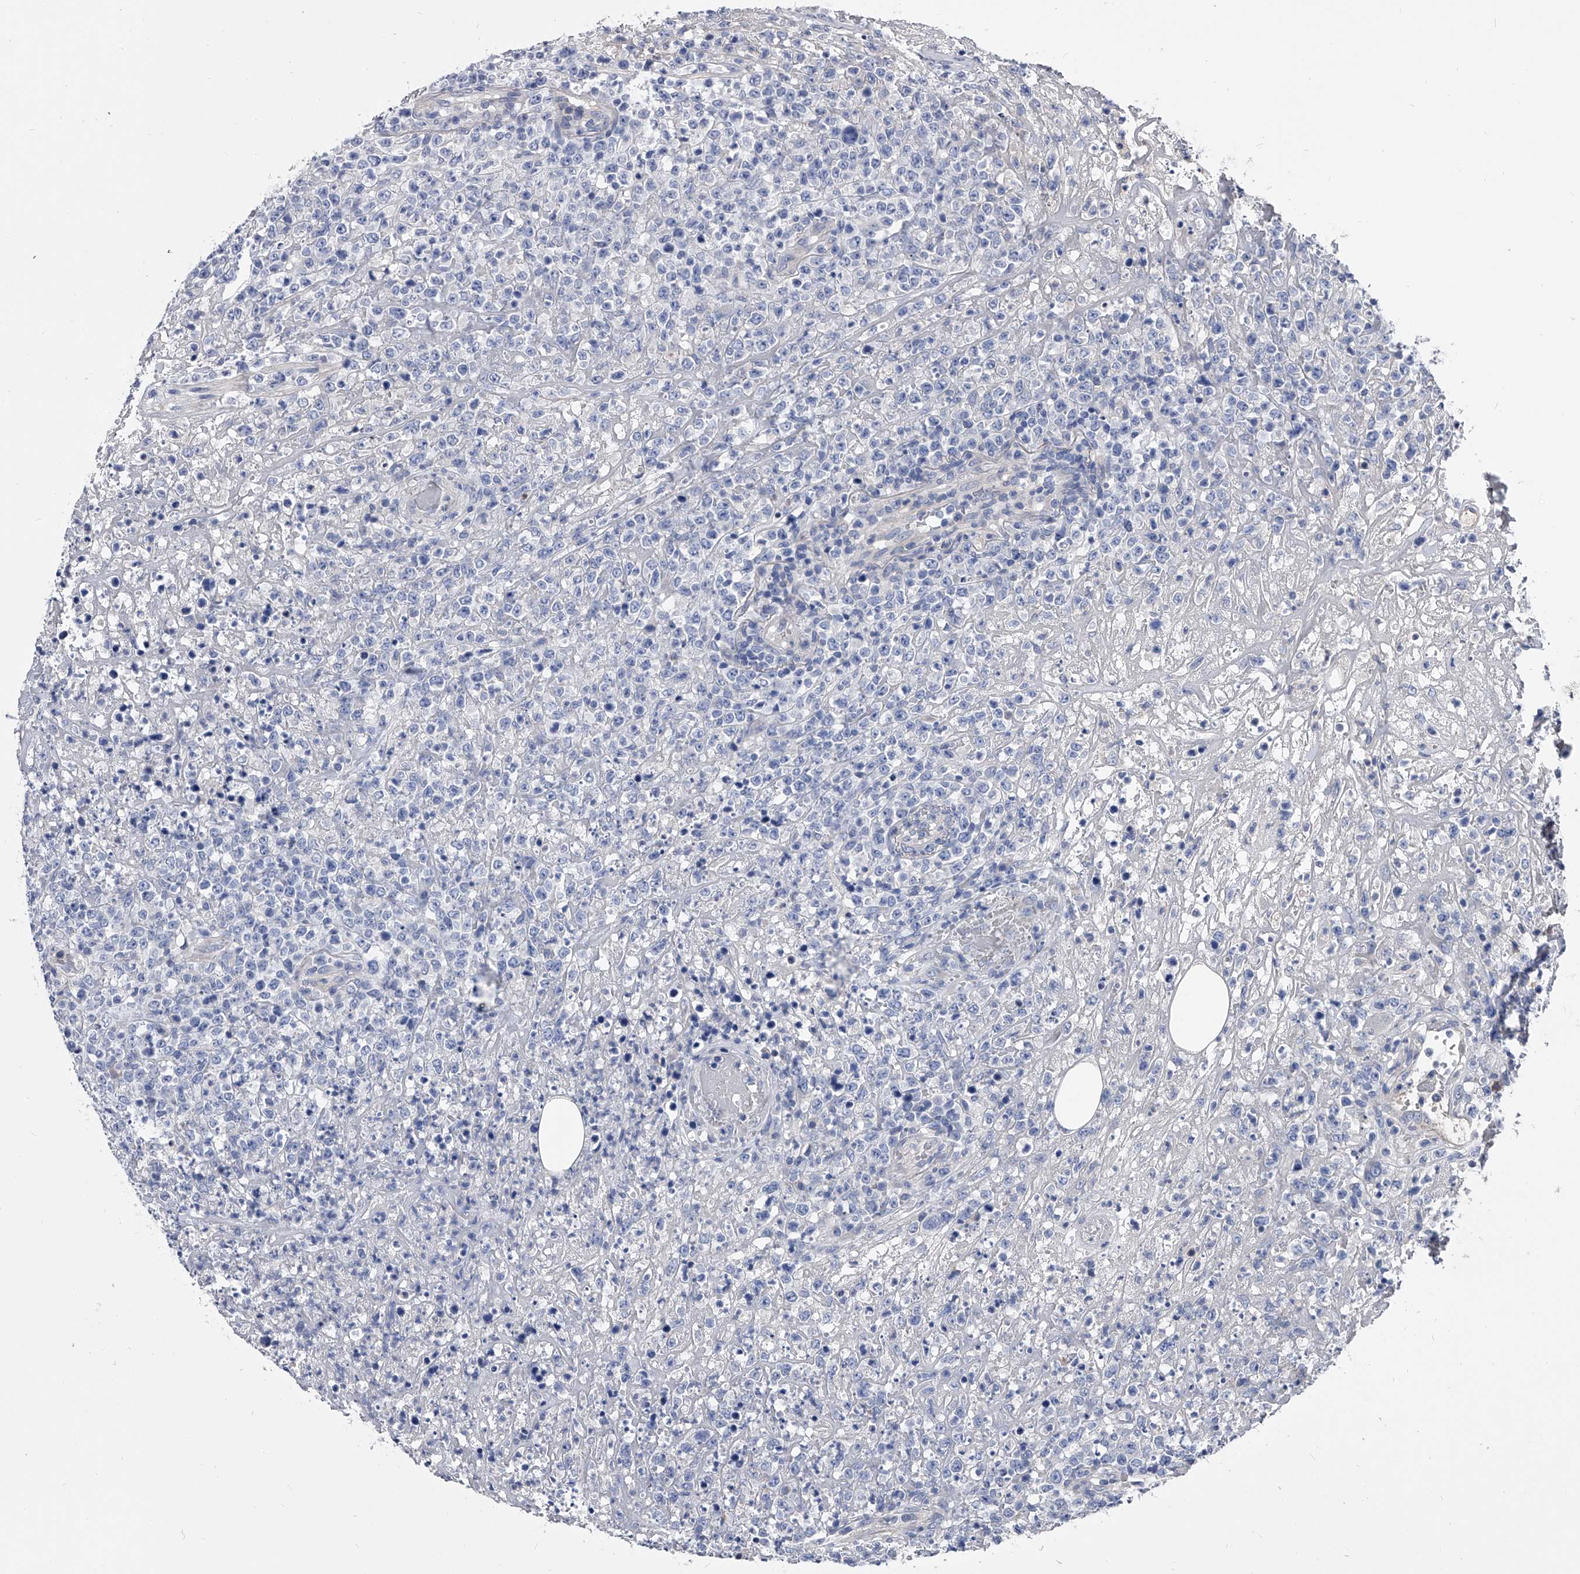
{"staining": {"intensity": "negative", "quantity": "none", "location": "none"}, "tissue": "lymphoma", "cell_type": "Tumor cells", "image_type": "cancer", "snomed": [{"axis": "morphology", "description": "Malignant lymphoma, non-Hodgkin's type, High grade"}, {"axis": "topography", "description": "Colon"}], "caption": "A photomicrograph of human malignant lymphoma, non-Hodgkin's type (high-grade) is negative for staining in tumor cells.", "gene": "EFCAB7", "patient": {"sex": "female", "age": 53}}